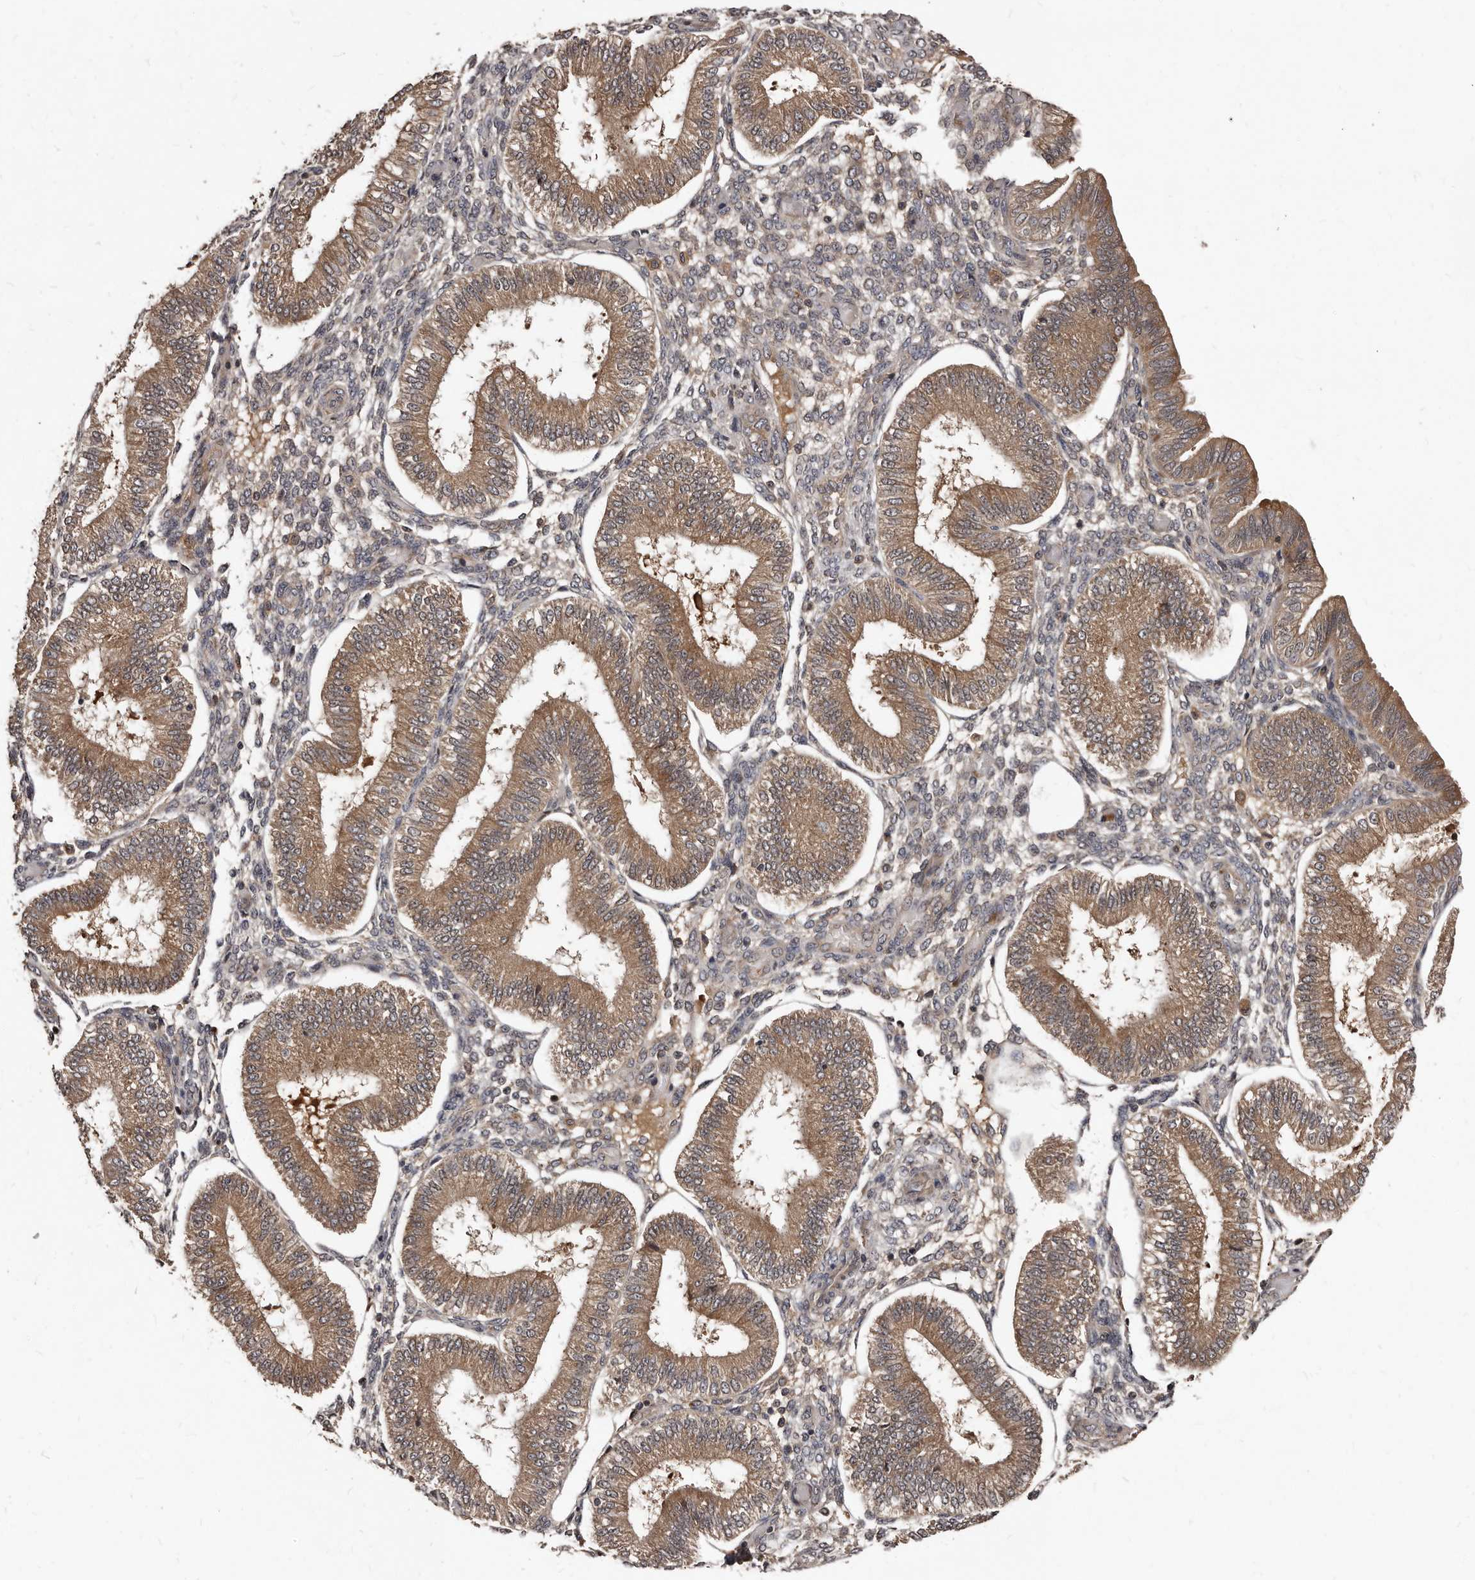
{"staining": {"intensity": "weak", "quantity": "<25%", "location": "cytoplasmic/membranous"}, "tissue": "endometrium", "cell_type": "Cells in endometrial stroma", "image_type": "normal", "snomed": [{"axis": "morphology", "description": "Normal tissue, NOS"}, {"axis": "topography", "description": "Endometrium"}], "caption": "Immunohistochemical staining of unremarkable human endometrium reveals no significant expression in cells in endometrial stroma. Nuclei are stained in blue.", "gene": "PMVK", "patient": {"sex": "female", "age": 39}}